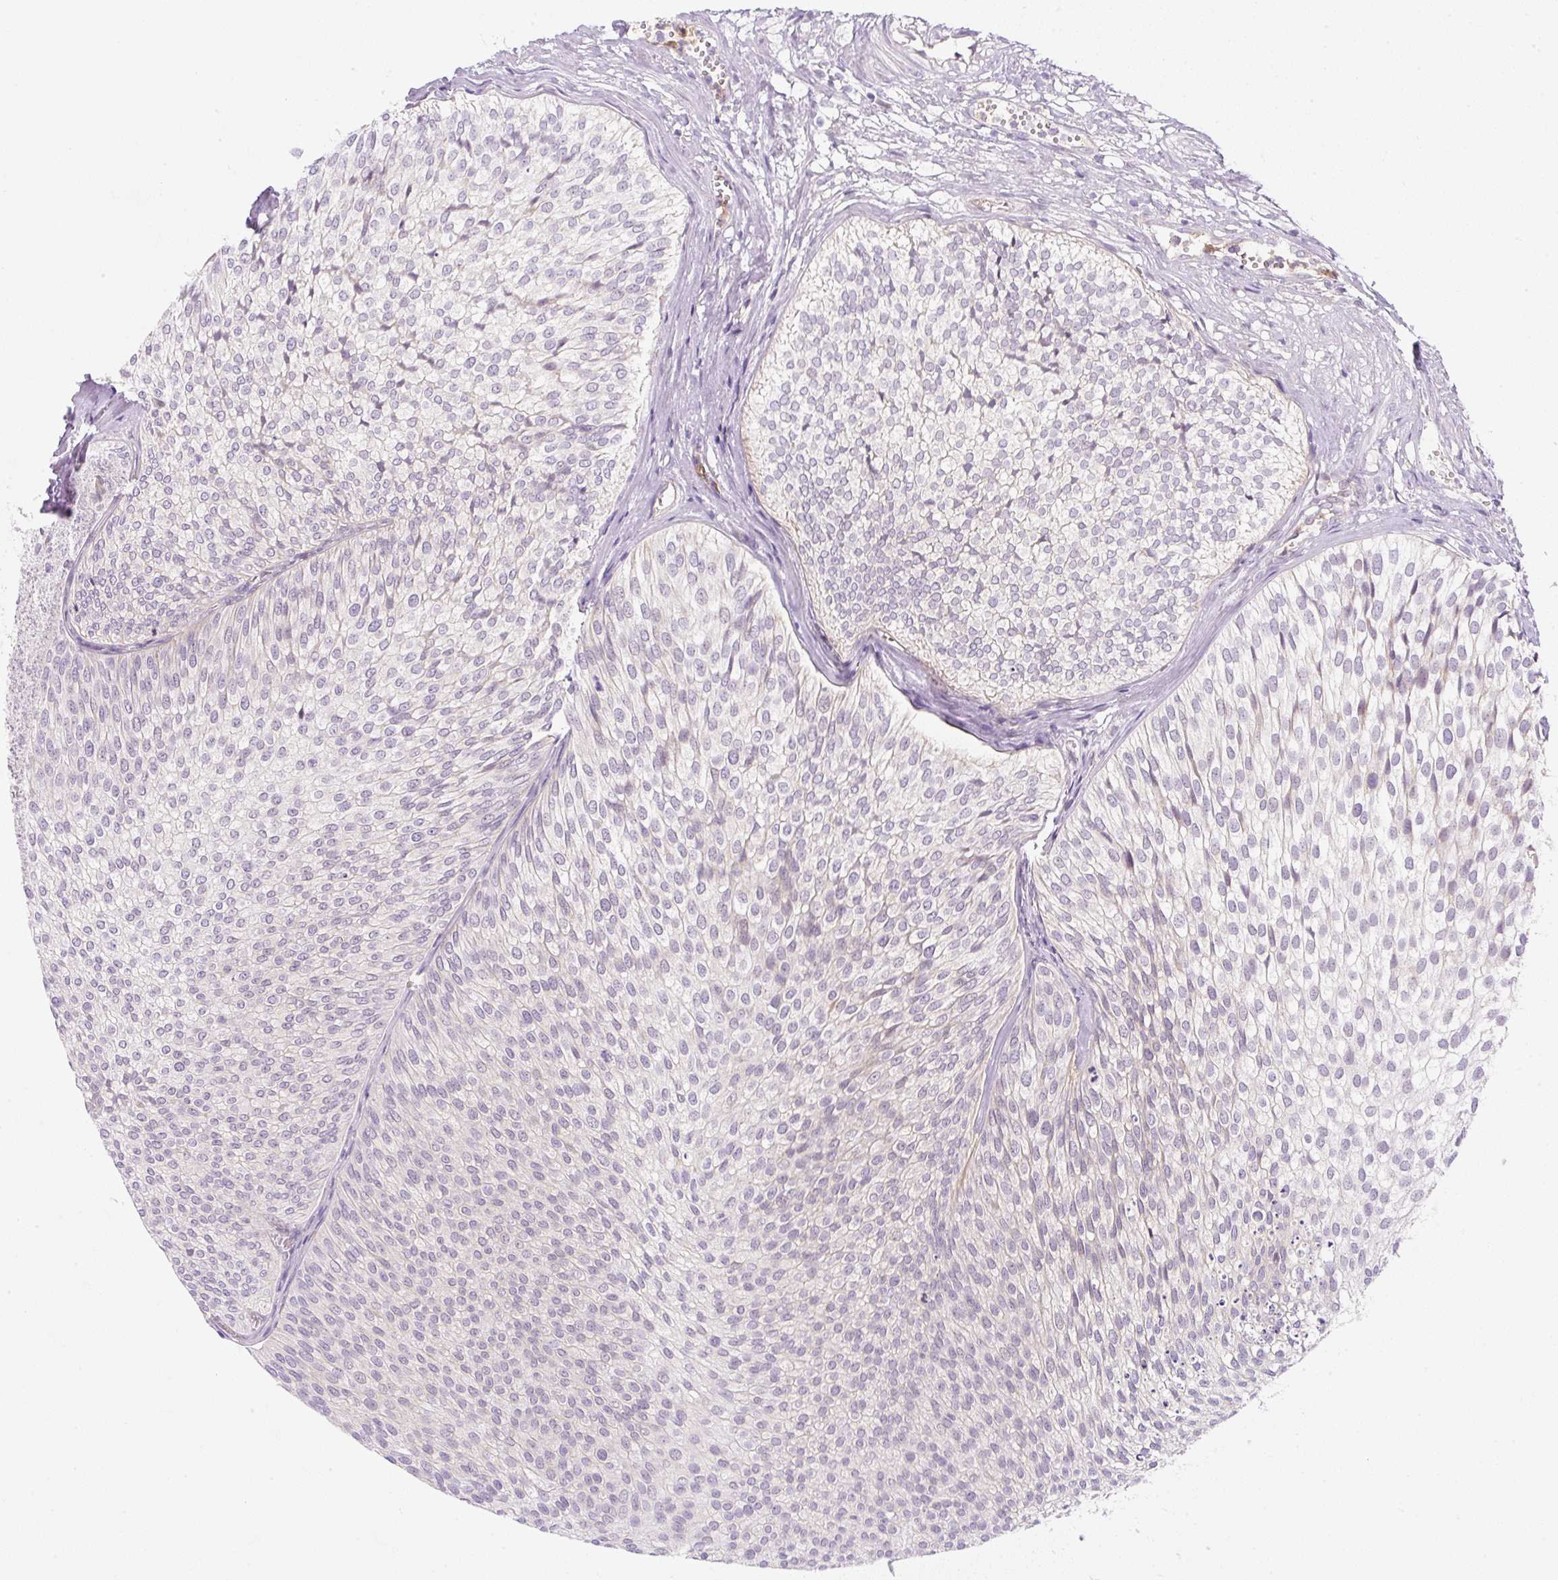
{"staining": {"intensity": "negative", "quantity": "none", "location": "none"}, "tissue": "urothelial cancer", "cell_type": "Tumor cells", "image_type": "cancer", "snomed": [{"axis": "morphology", "description": "Urothelial carcinoma, Low grade"}, {"axis": "topography", "description": "Urinary bladder"}], "caption": "The micrograph reveals no significant staining in tumor cells of urothelial cancer.", "gene": "OMA1", "patient": {"sex": "male", "age": 91}}